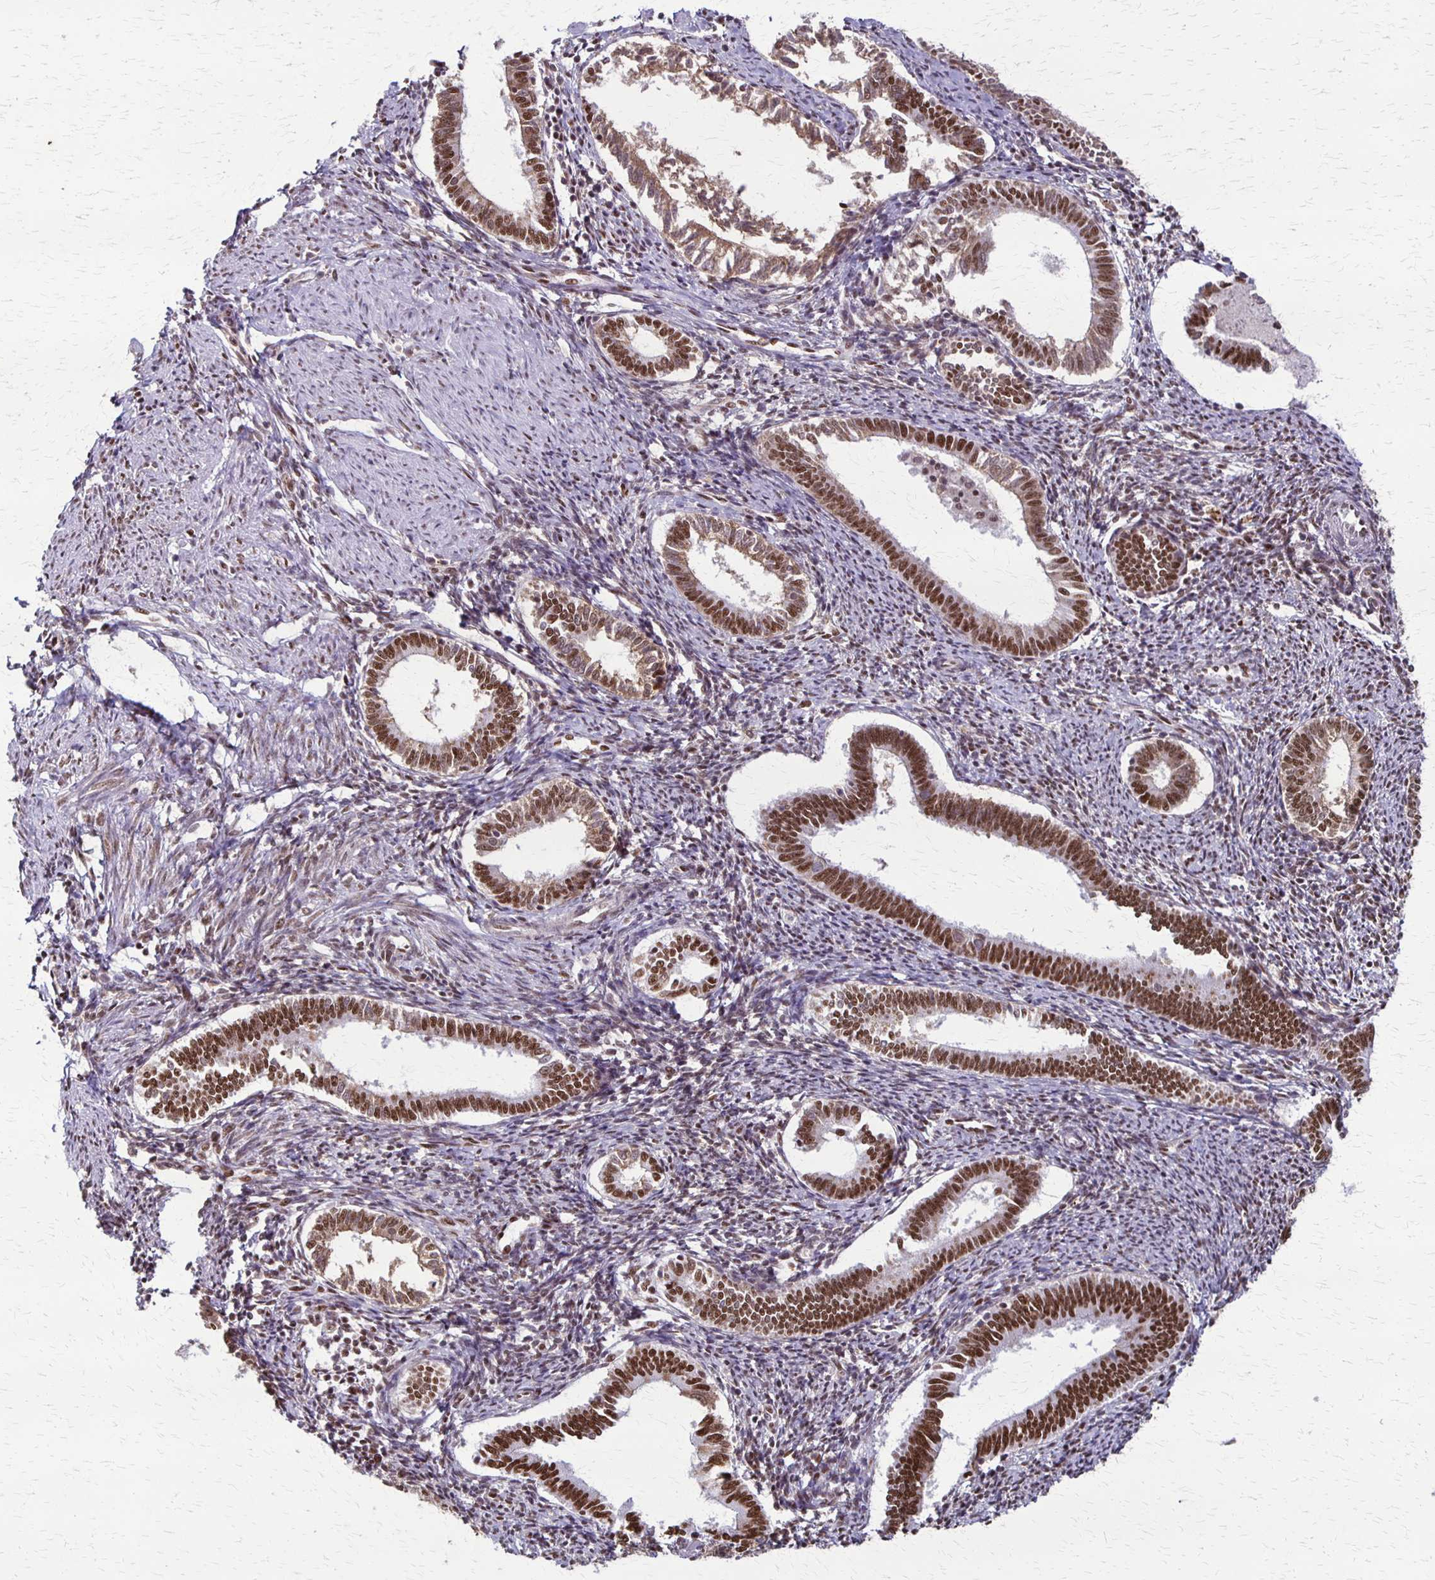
{"staining": {"intensity": "moderate", "quantity": ">75%", "location": "nuclear"}, "tissue": "endometrium", "cell_type": "Cells in endometrial stroma", "image_type": "normal", "snomed": [{"axis": "morphology", "description": "Normal tissue, NOS"}, {"axis": "topography", "description": "Endometrium"}], "caption": "Immunohistochemistry (IHC) (DAB) staining of normal human endometrium demonstrates moderate nuclear protein staining in about >75% of cells in endometrial stroma.", "gene": "XRCC6", "patient": {"sex": "female", "age": 41}}